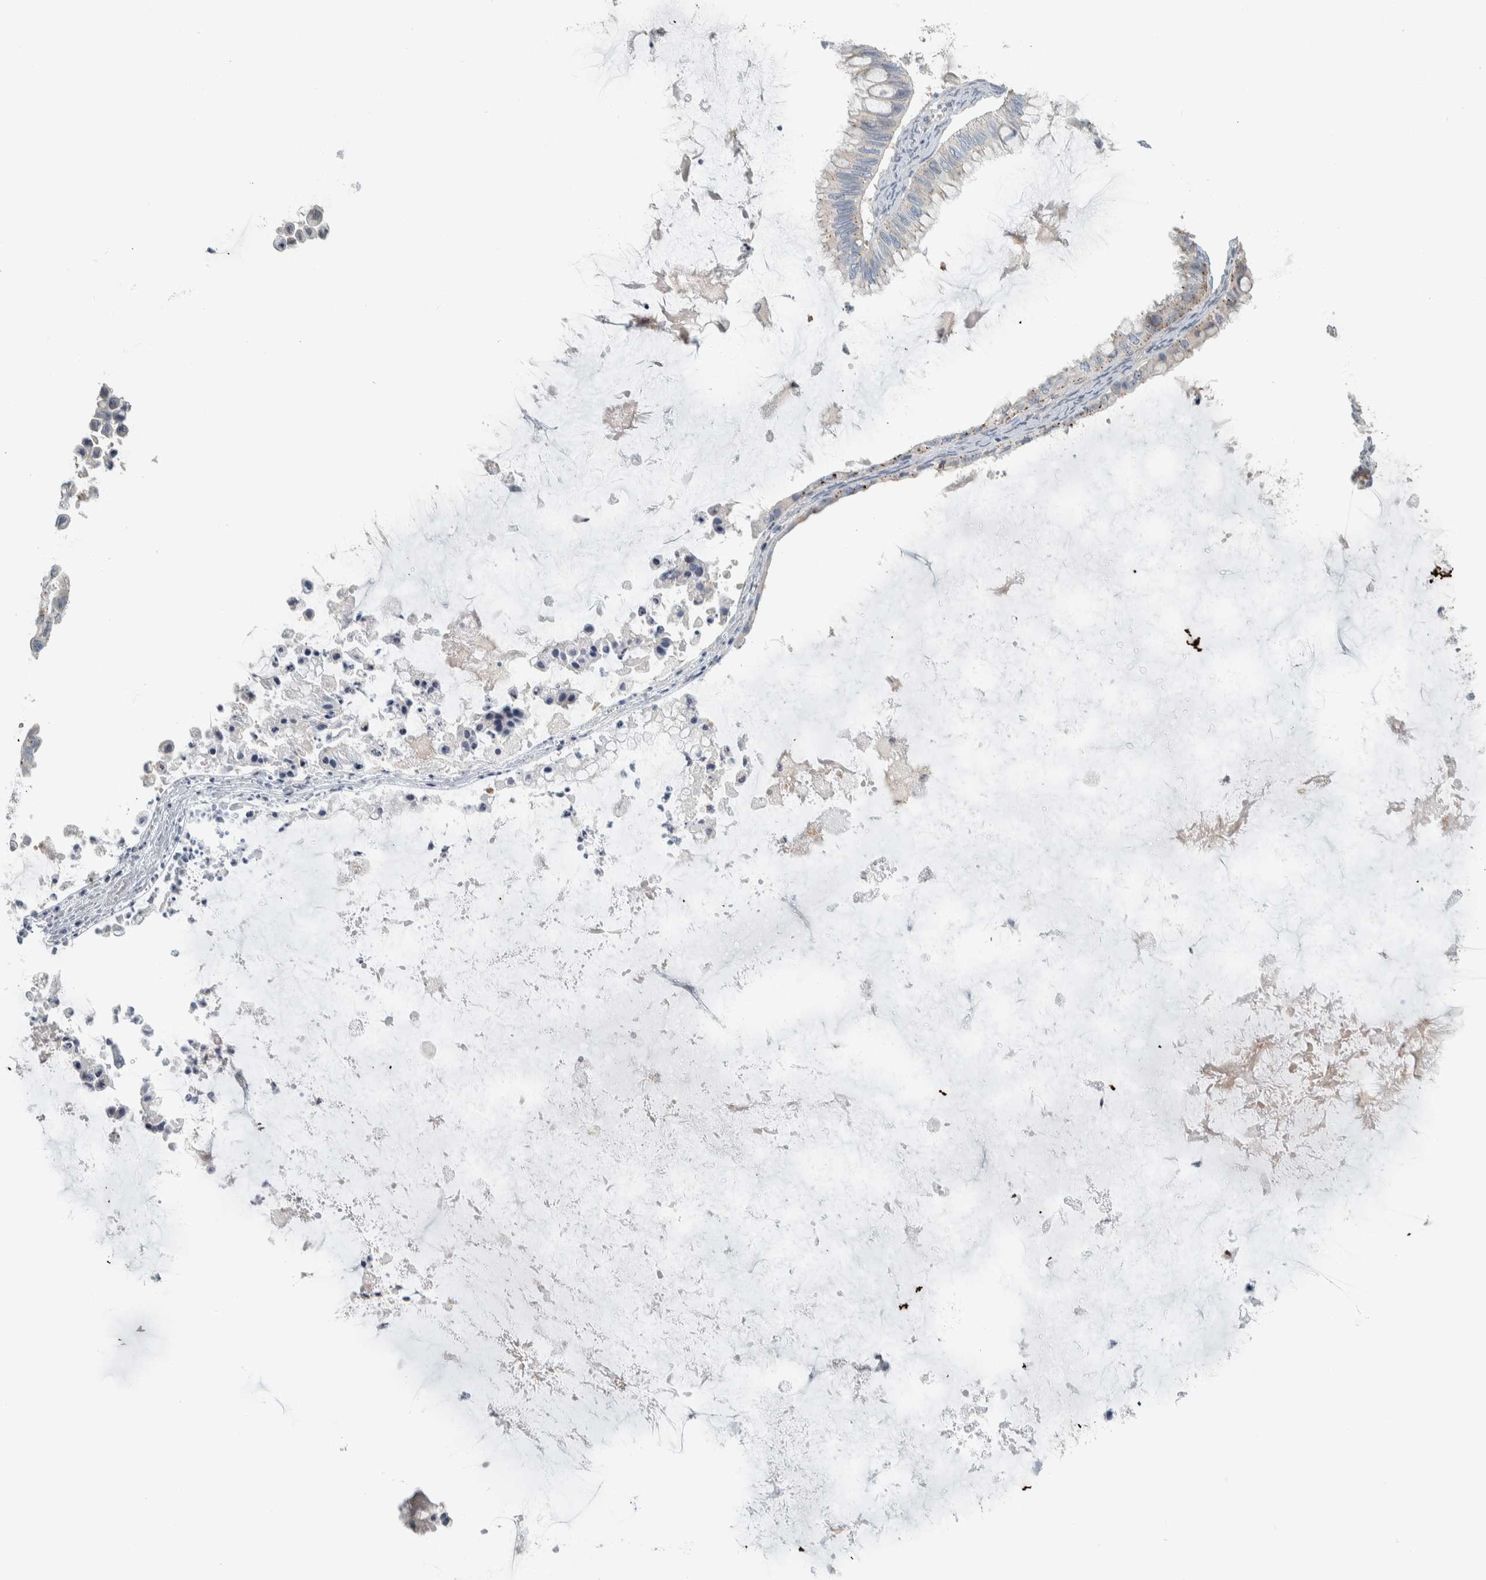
{"staining": {"intensity": "negative", "quantity": "none", "location": "none"}, "tissue": "ovarian cancer", "cell_type": "Tumor cells", "image_type": "cancer", "snomed": [{"axis": "morphology", "description": "Cystadenocarcinoma, mucinous, NOS"}, {"axis": "topography", "description": "Ovary"}], "caption": "This image is of ovarian cancer stained with immunohistochemistry to label a protein in brown with the nuclei are counter-stained blue. There is no expression in tumor cells.", "gene": "HGS", "patient": {"sex": "female", "age": 80}}